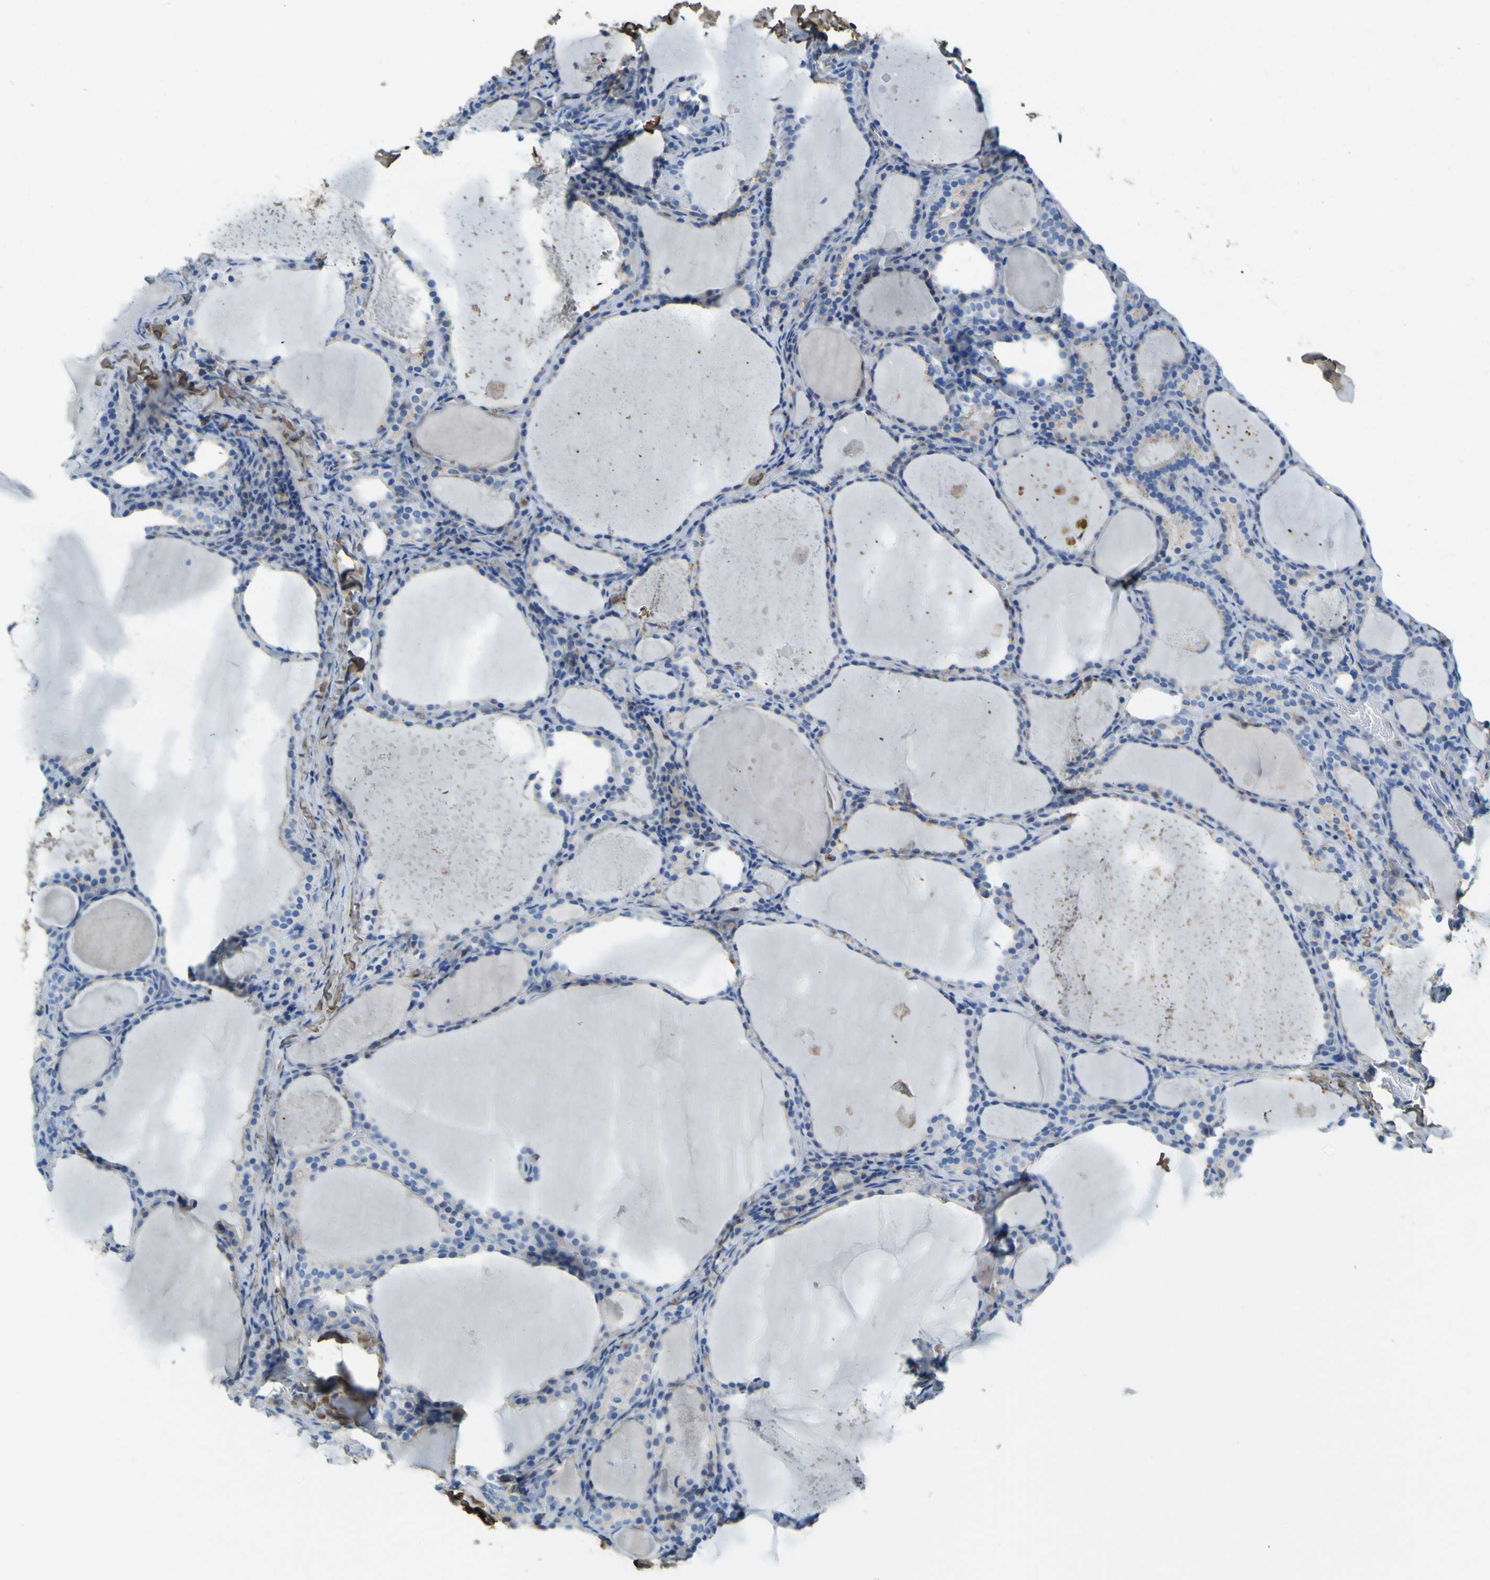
{"staining": {"intensity": "weak", "quantity": "<25%", "location": "cytoplasmic/membranous"}, "tissue": "thyroid cancer", "cell_type": "Tumor cells", "image_type": "cancer", "snomed": [{"axis": "morphology", "description": "Papillary adenocarcinoma, NOS"}, {"axis": "topography", "description": "Thyroid gland"}], "caption": "A high-resolution histopathology image shows IHC staining of thyroid papillary adenocarcinoma, which demonstrates no significant expression in tumor cells.", "gene": "OGN", "patient": {"sex": "female", "age": 42}}